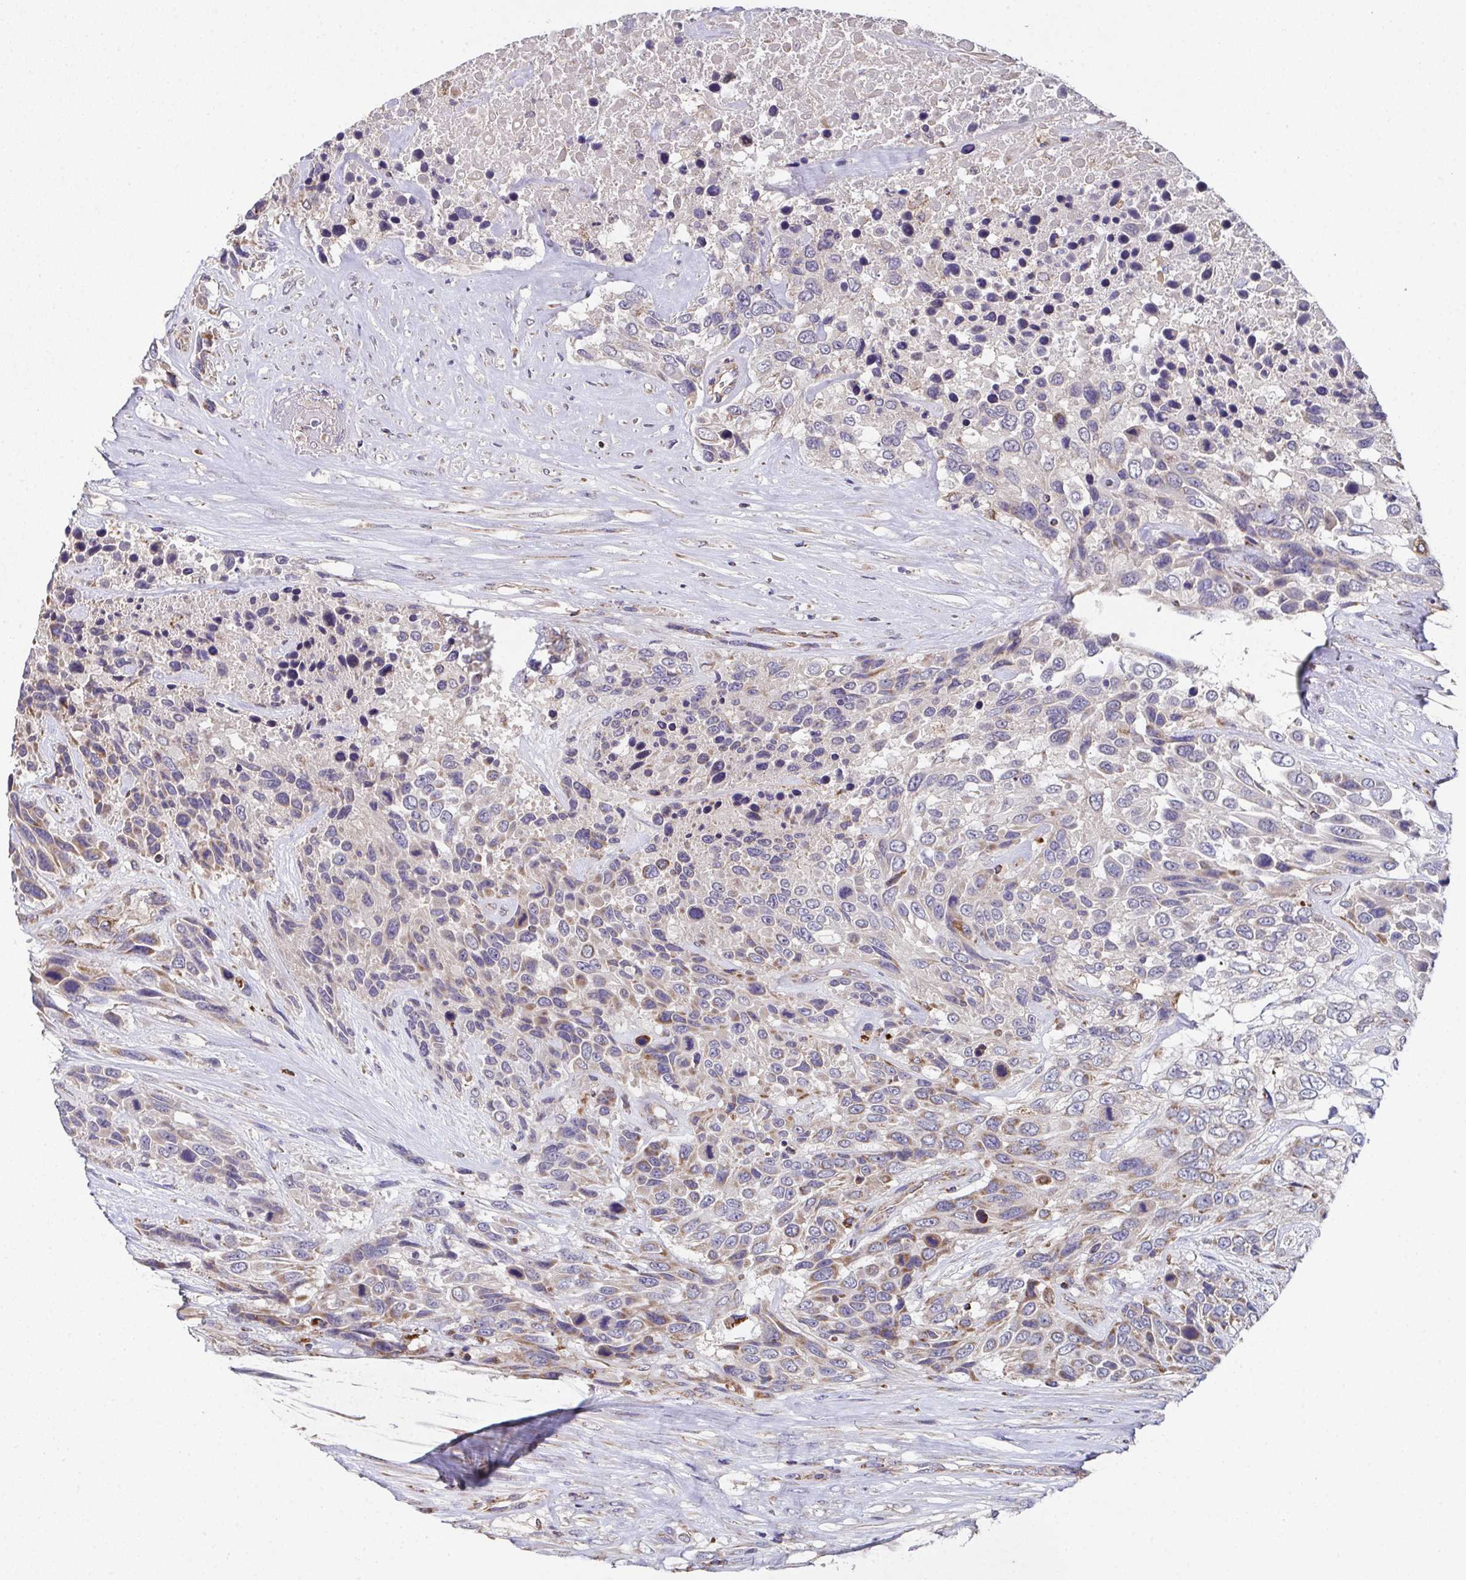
{"staining": {"intensity": "negative", "quantity": "none", "location": "none"}, "tissue": "urothelial cancer", "cell_type": "Tumor cells", "image_type": "cancer", "snomed": [{"axis": "morphology", "description": "Urothelial carcinoma, High grade"}, {"axis": "topography", "description": "Urinary bladder"}], "caption": "Immunohistochemistry micrograph of human urothelial cancer stained for a protein (brown), which displays no positivity in tumor cells. (DAB (3,3'-diaminobenzidine) immunohistochemistry with hematoxylin counter stain).", "gene": "MT-ND3", "patient": {"sex": "female", "age": 70}}